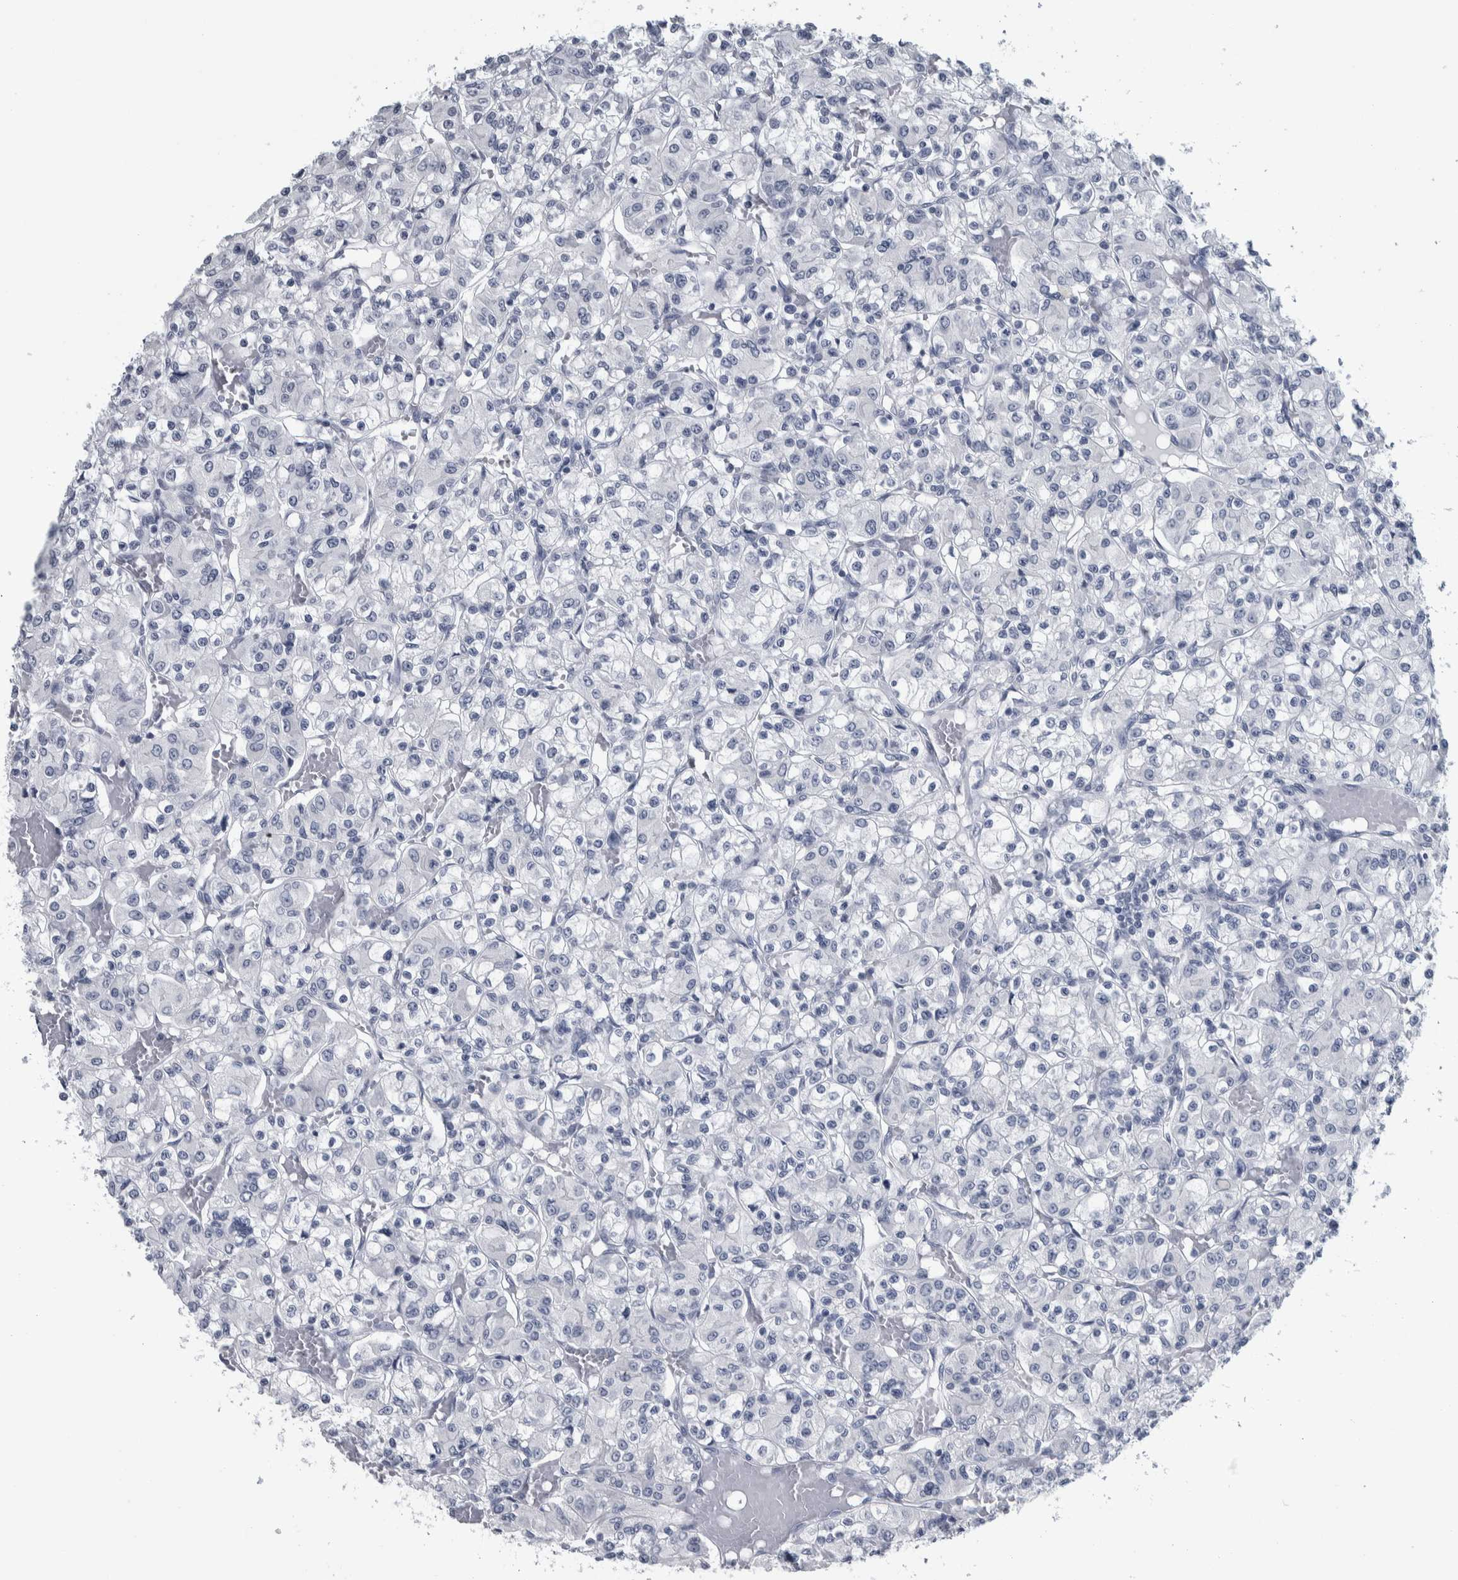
{"staining": {"intensity": "negative", "quantity": "none", "location": "none"}, "tissue": "renal cancer", "cell_type": "Tumor cells", "image_type": "cancer", "snomed": [{"axis": "morphology", "description": "Adenocarcinoma, NOS"}, {"axis": "topography", "description": "Kidney"}], "caption": "Immunohistochemistry (IHC) photomicrograph of neoplastic tissue: renal cancer (adenocarcinoma) stained with DAB (3,3'-diaminobenzidine) exhibits no significant protein positivity in tumor cells.", "gene": "CDH17", "patient": {"sex": "female", "age": 59}}